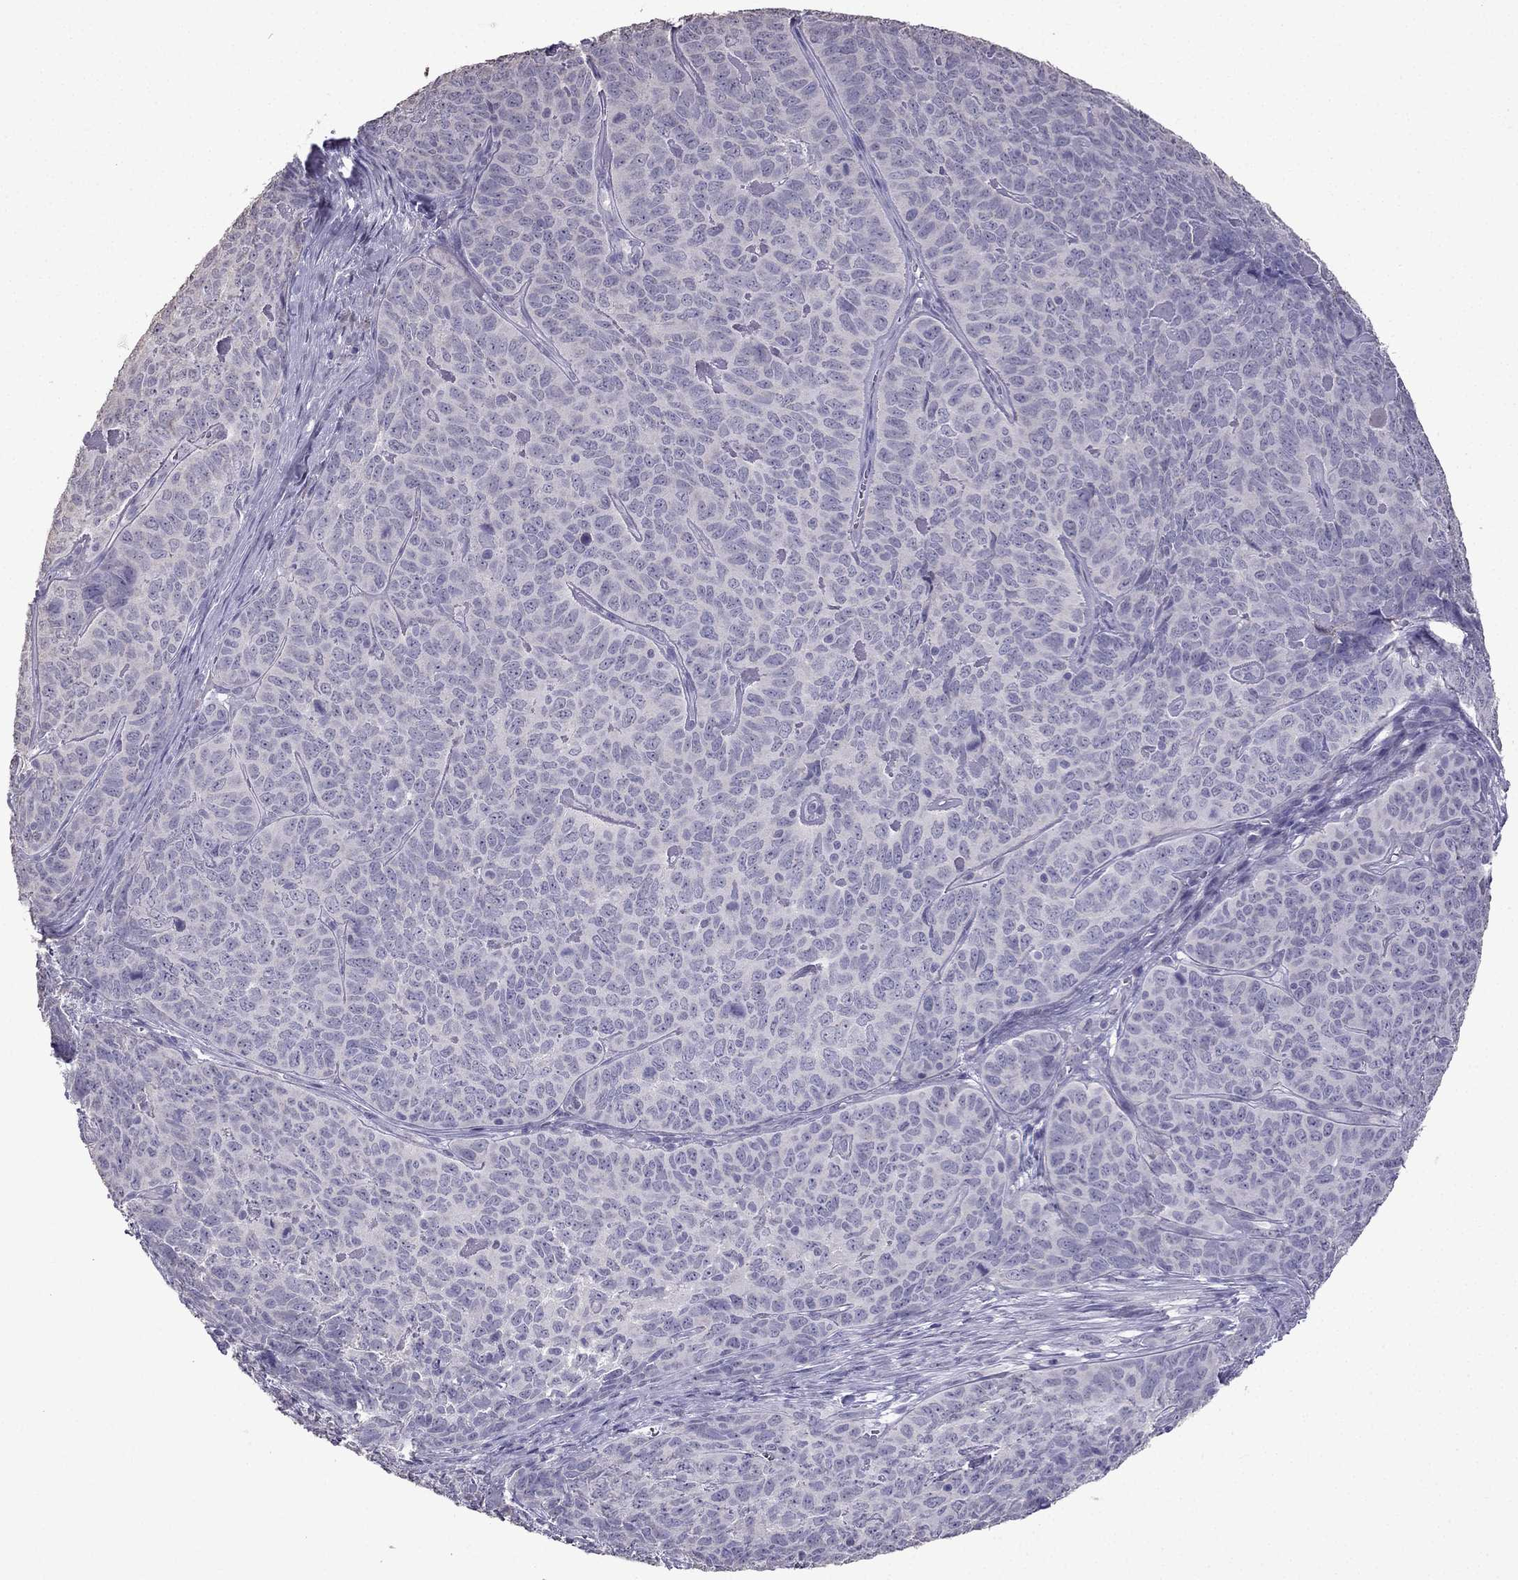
{"staining": {"intensity": "negative", "quantity": "none", "location": "none"}, "tissue": "skin cancer", "cell_type": "Tumor cells", "image_type": "cancer", "snomed": [{"axis": "morphology", "description": "Squamous cell carcinoma, NOS"}, {"axis": "topography", "description": "Skin"}, {"axis": "topography", "description": "Anal"}], "caption": "The micrograph displays no staining of tumor cells in squamous cell carcinoma (skin).", "gene": "SCG5", "patient": {"sex": "female", "age": 51}}